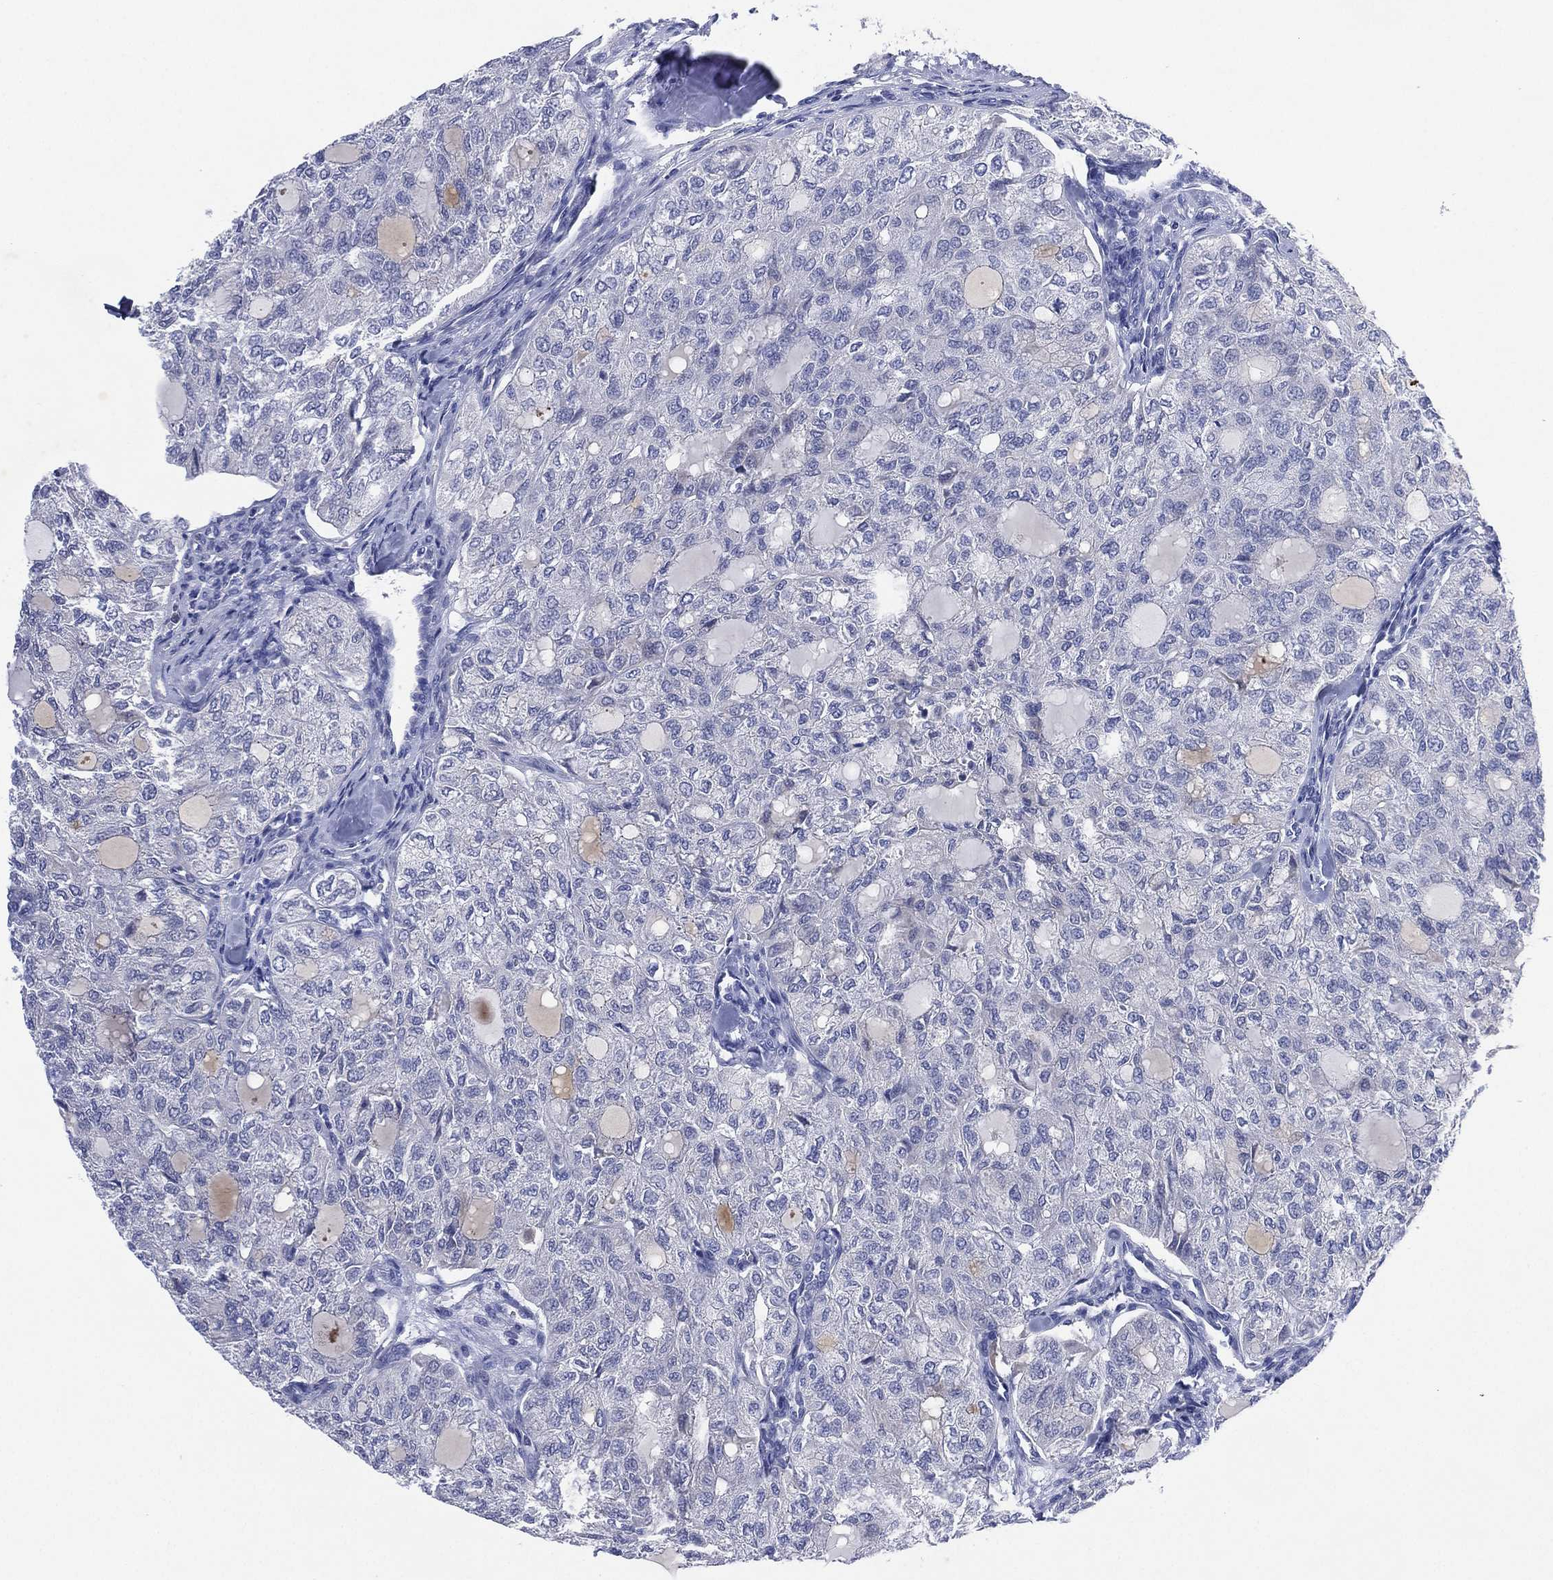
{"staining": {"intensity": "negative", "quantity": "none", "location": "none"}, "tissue": "thyroid cancer", "cell_type": "Tumor cells", "image_type": "cancer", "snomed": [{"axis": "morphology", "description": "Follicular adenoma carcinoma, NOS"}, {"axis": "topography", "description": "Thyroid gland"}], "caption": "Immunohistochemistry micrograph of neoplastic tissue: thyroid cancer (follicular adenoma carcinoma) stained with DAB (3,3'-diaminobenzidine) displays no significant protein positivity in tumor cells.", "gene": "CHRNA3", "patient": {"sex": "male", "age": 75}}